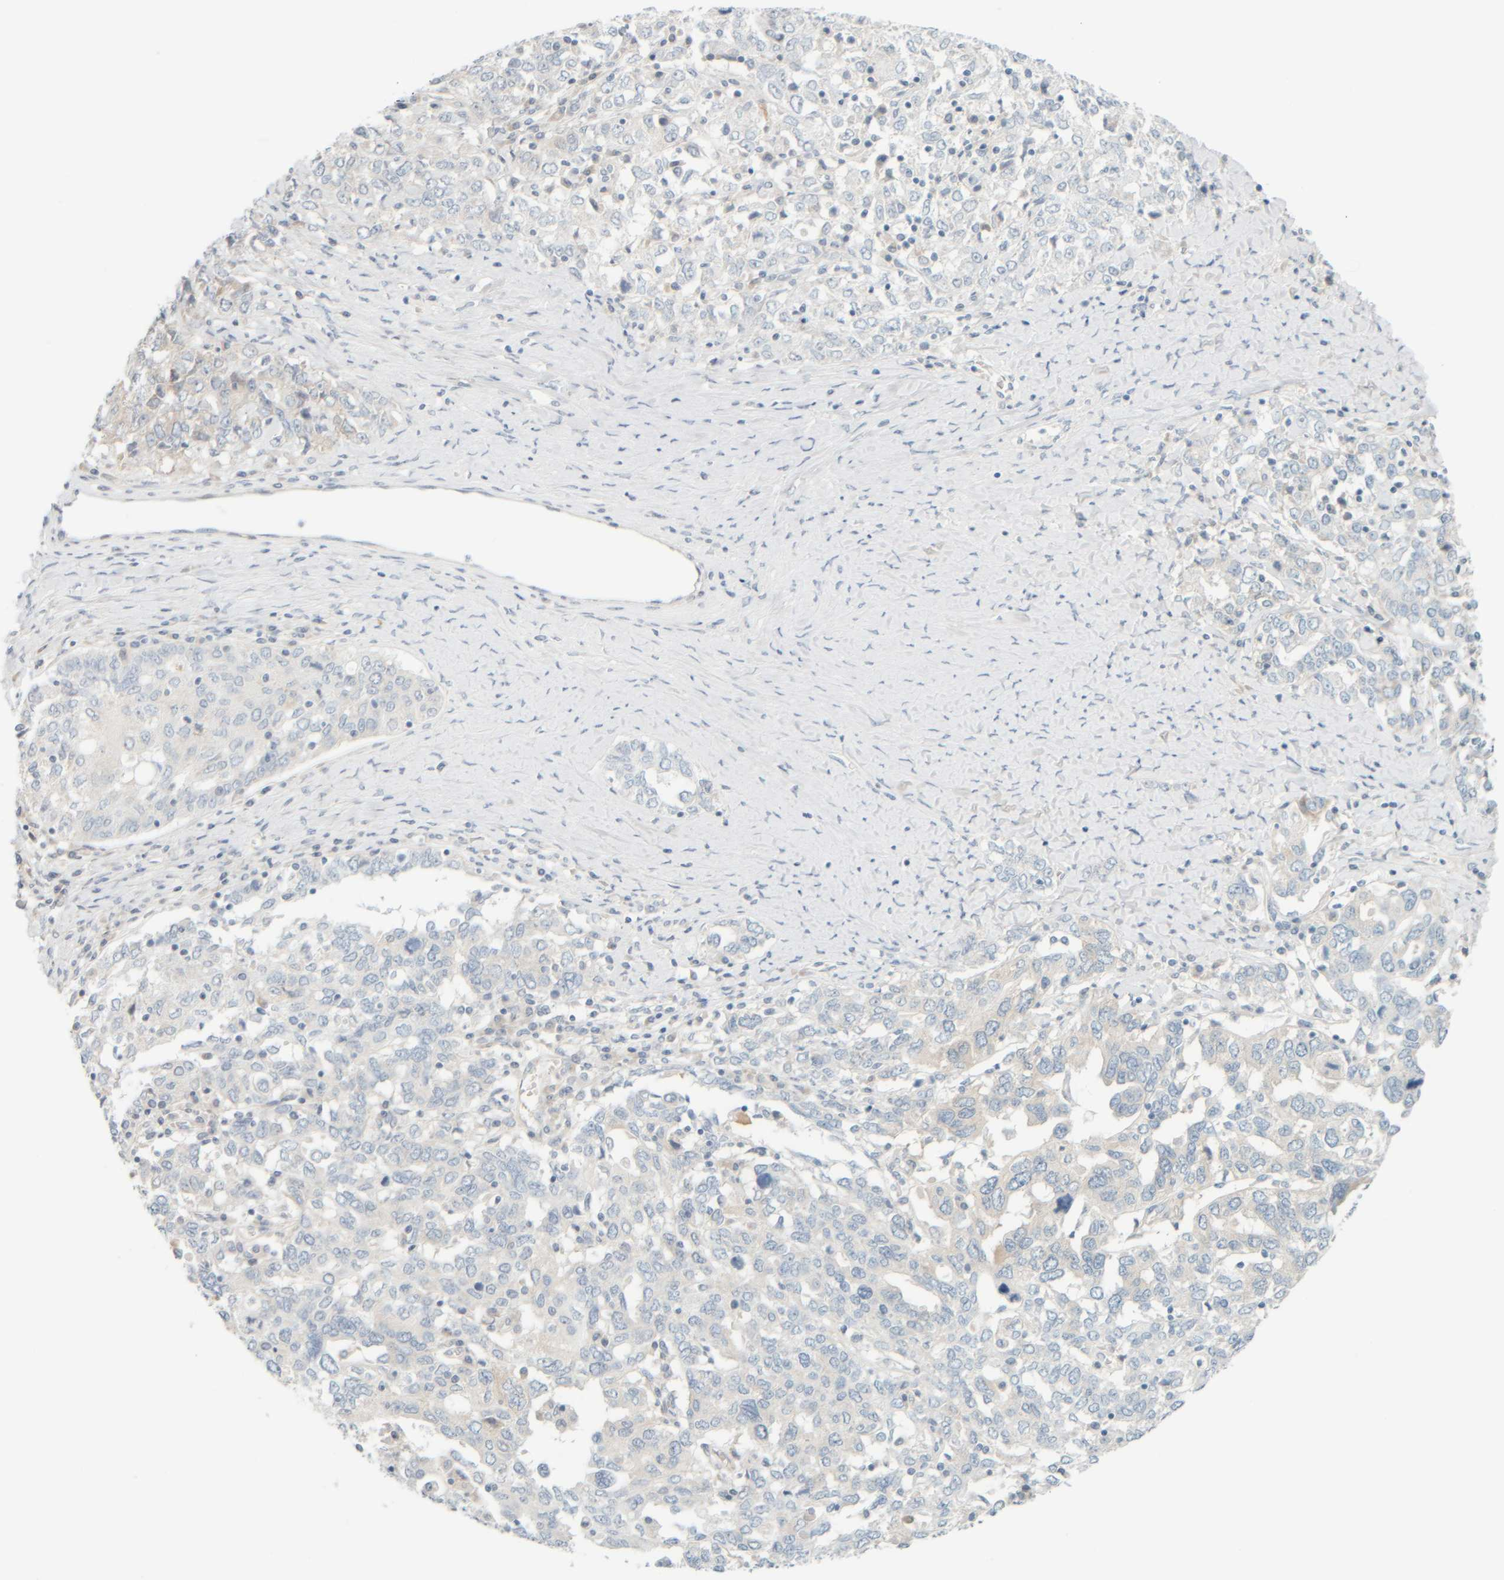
{"staining": {"intensity": "negative", "quantity": "none", "location": "none"}, "tissue": "ovarian cancer", "cell_type": "Tumor cells", "image_type": "cancer", "snomed": [{"axis": "morphology", "description": "Carcinoma, endometroid"}, {"axis": "topography", "description": "Ovary"}], "caption": "A high-resolution micrograph shows IHC staining of endometroid carcinoma (ovarian), which shows no significant positivity in tumor cells. (Stains: DAB (3,3'-diaminobenzidine) immunohistochemistry (IHC) with hematoxylin counter stain, Microscopy: brightfield microscopy at high magnification).", "gene": "PTGES3L-AARSD1", "patient": {"sex": "female", "age": 62}}